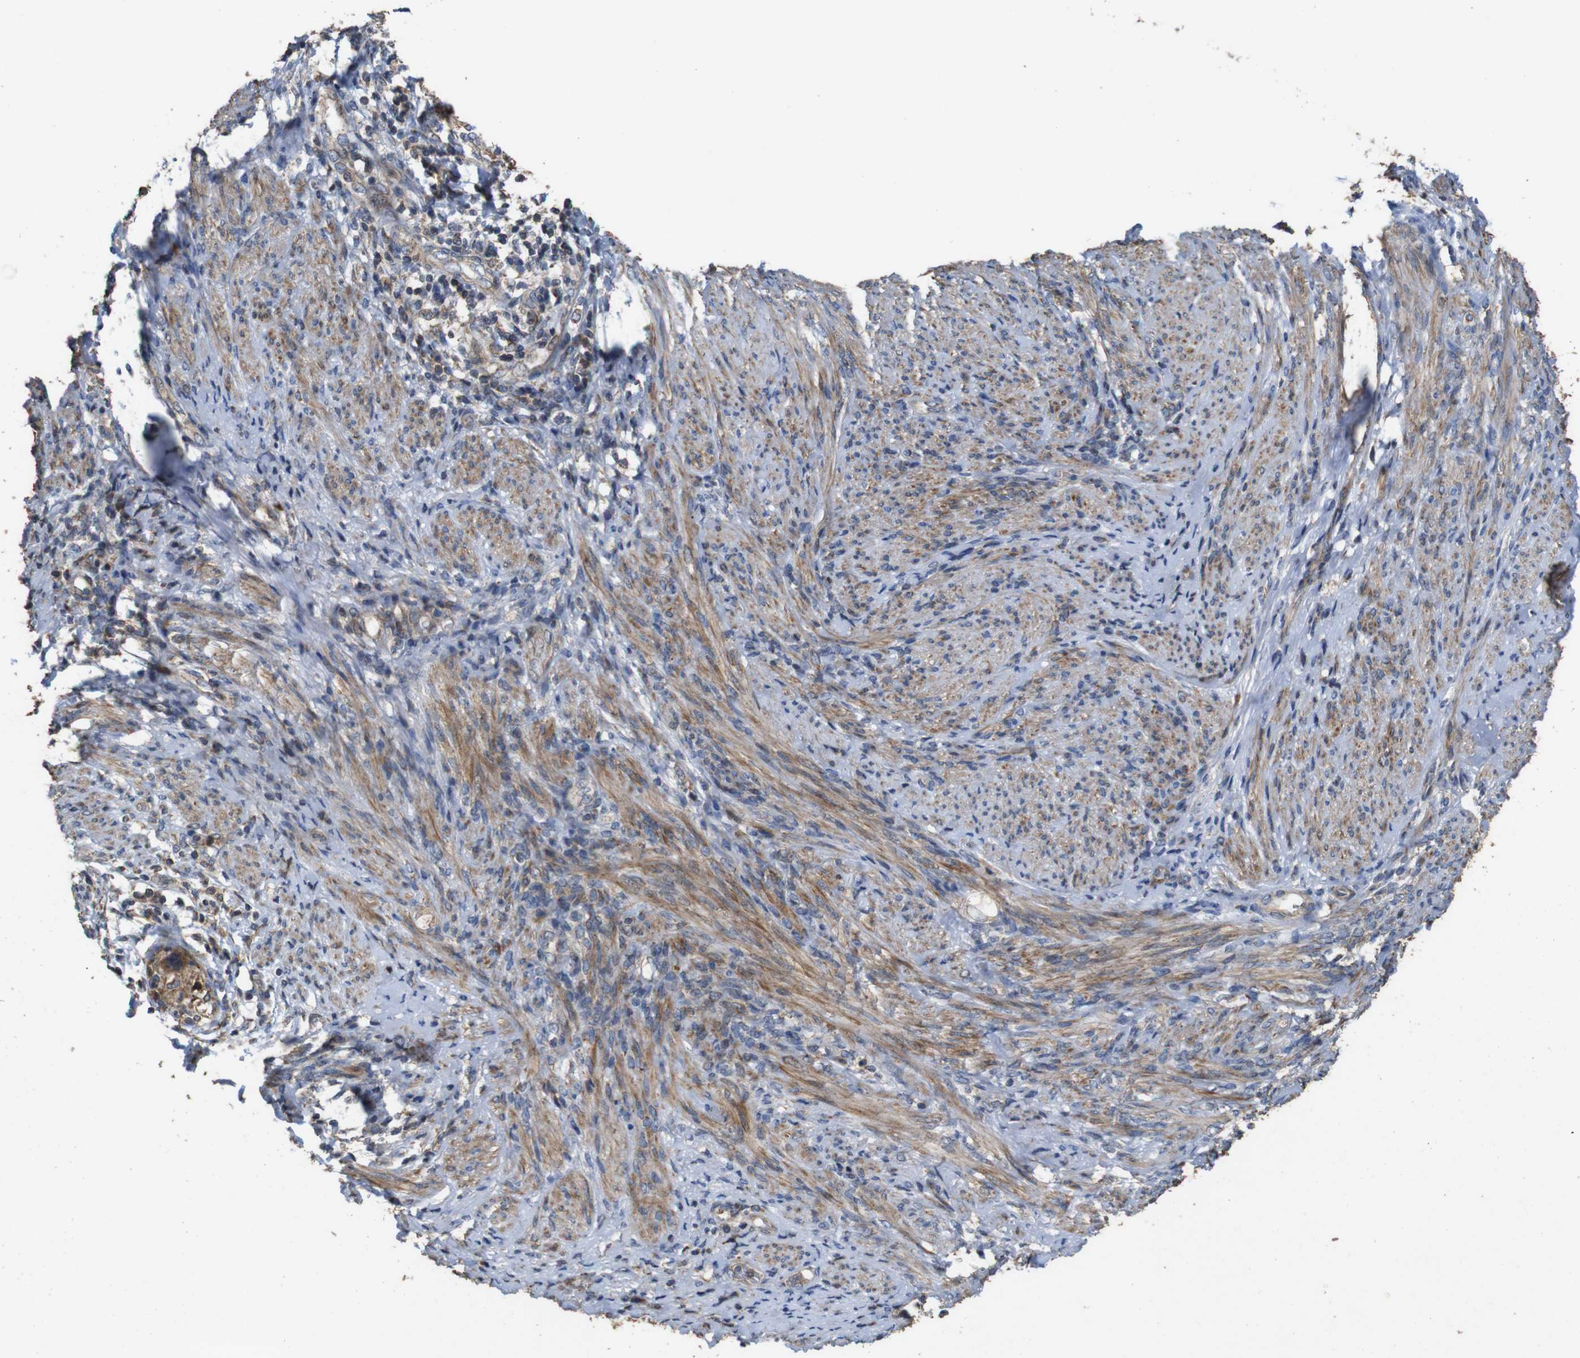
{"staining": {"intensity": "moderate", "quantity": "25%-75%", "location": "cytoplasmic/membranous,nuclear"}, "tissue": "endometrial cancer", "cell_type": "Tumor cells", "image_type": "cancer", "snomed": [{"axis": "morphology", "description": "Adenocarcinoma, NOS"}, {"axis": "topography", "description": "Endometrium"}], "caption": "Endometrial cancer (adenocarcinoma) stained with a protein marker shows moderate staining in tumor cells.", "gene": "SNN", "patient": {"sex": "female", "age": 85}}